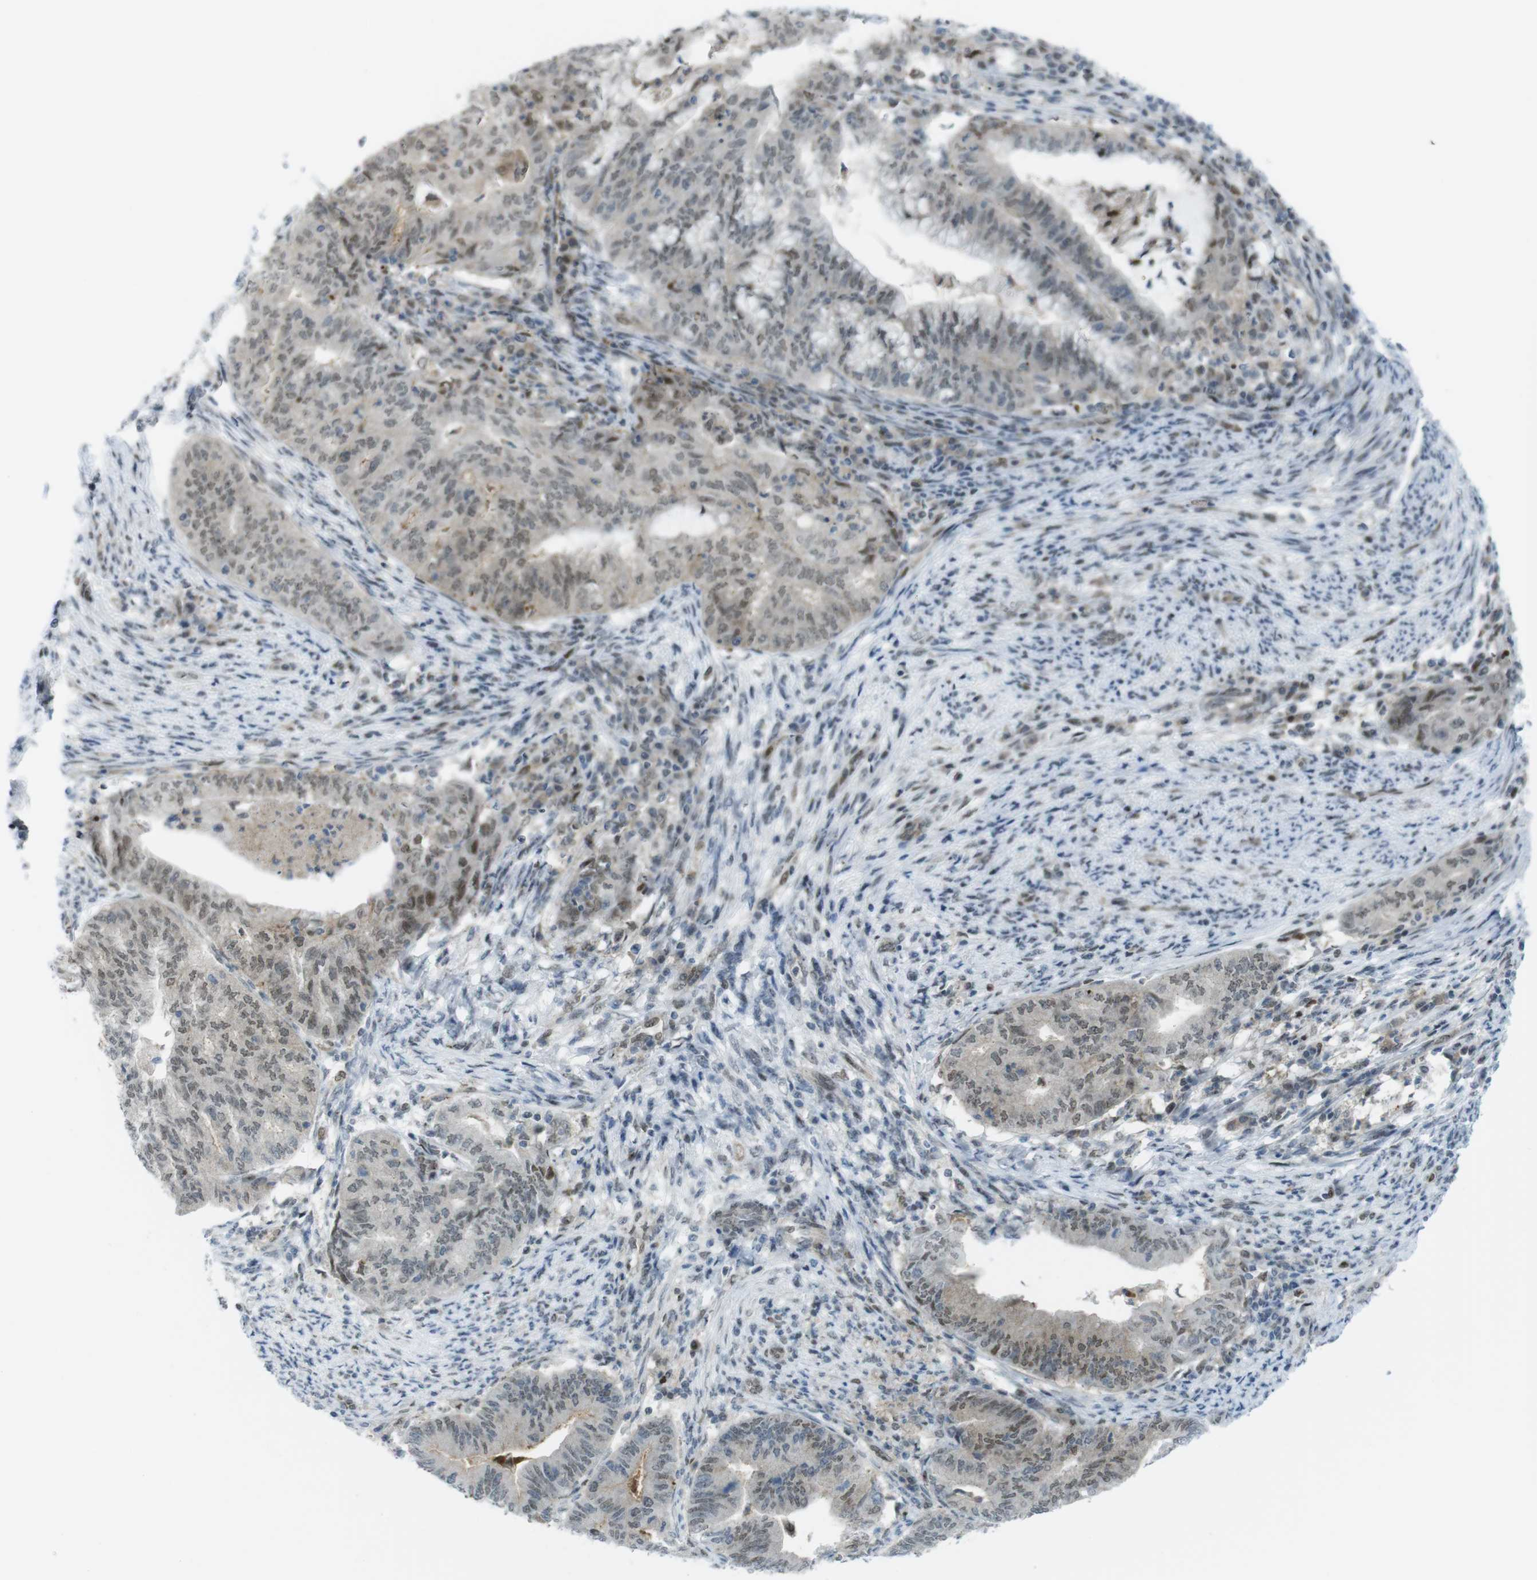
{"staining": {"intensity": "weak", "quantity": "25%-75%", "location": "cytoplasmic/membranous,nuclear"}, "tissue": "endometrial cancer", "cell_type": "Tumor cells", "image_type": "cancer", "snomed": [{"axis": "morphology", "description": "Adenocarcinoma, NOS"}, {"axis": "topography", "description": "Endometrium"}], "caption": "Weak cytoplasmic/membranous and nuclear staining is seen in approximately 25%-75% of tumor cells in adenocarcinoma (endometrial).", "gene": "UBB", "patient": {"sex": "female", "age": 79}}